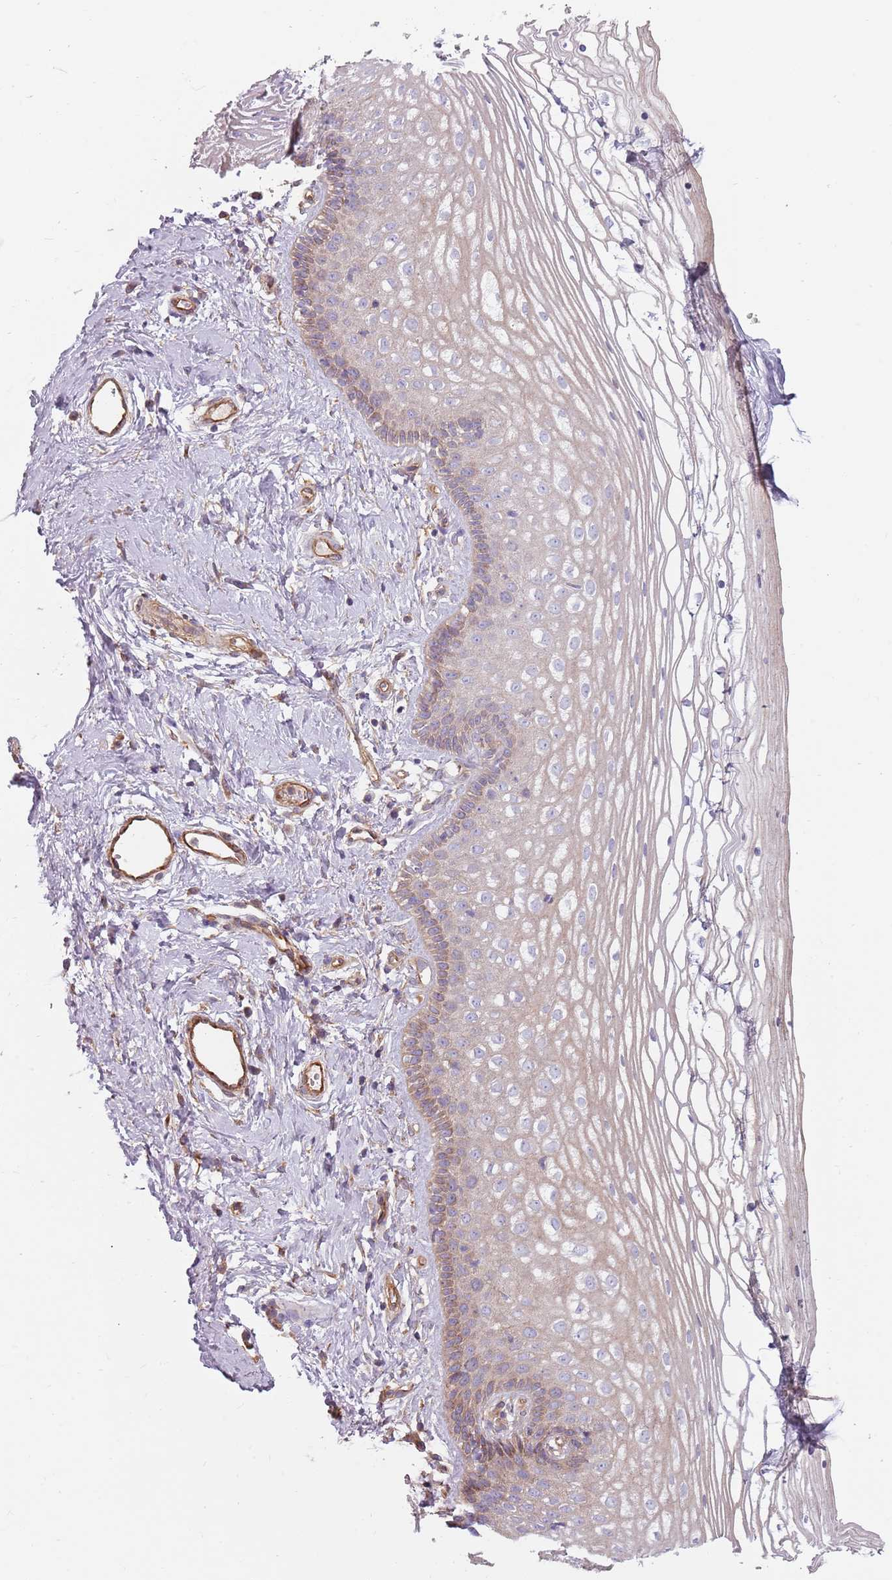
{"staining": {"intensity": "moderate", "quantity": "<25%", "location": "cytoplasmic/membranous"}, "tissue": "vagina", "cell_type": "Squamous epithelial cells", "image_type": "normal", "snomed": [{"axis": "morphology", "description": "Normal tissue, NOS"}, {"axis": "topography", "description": "Vagina"}], "caption": "A high-resolution image shows immunohistochemistry staining of benign vagina, which exhibits moderate cytoplasmic/membranous positivity in about <25% of squamous epithelial cells. The protein is stained brown, and the nuclei are stained in blue (DAB IHC with brightfield microscopy, high magnification).", "gene": "SPDL1", "patient": {"sex": "female", "age": 46}}